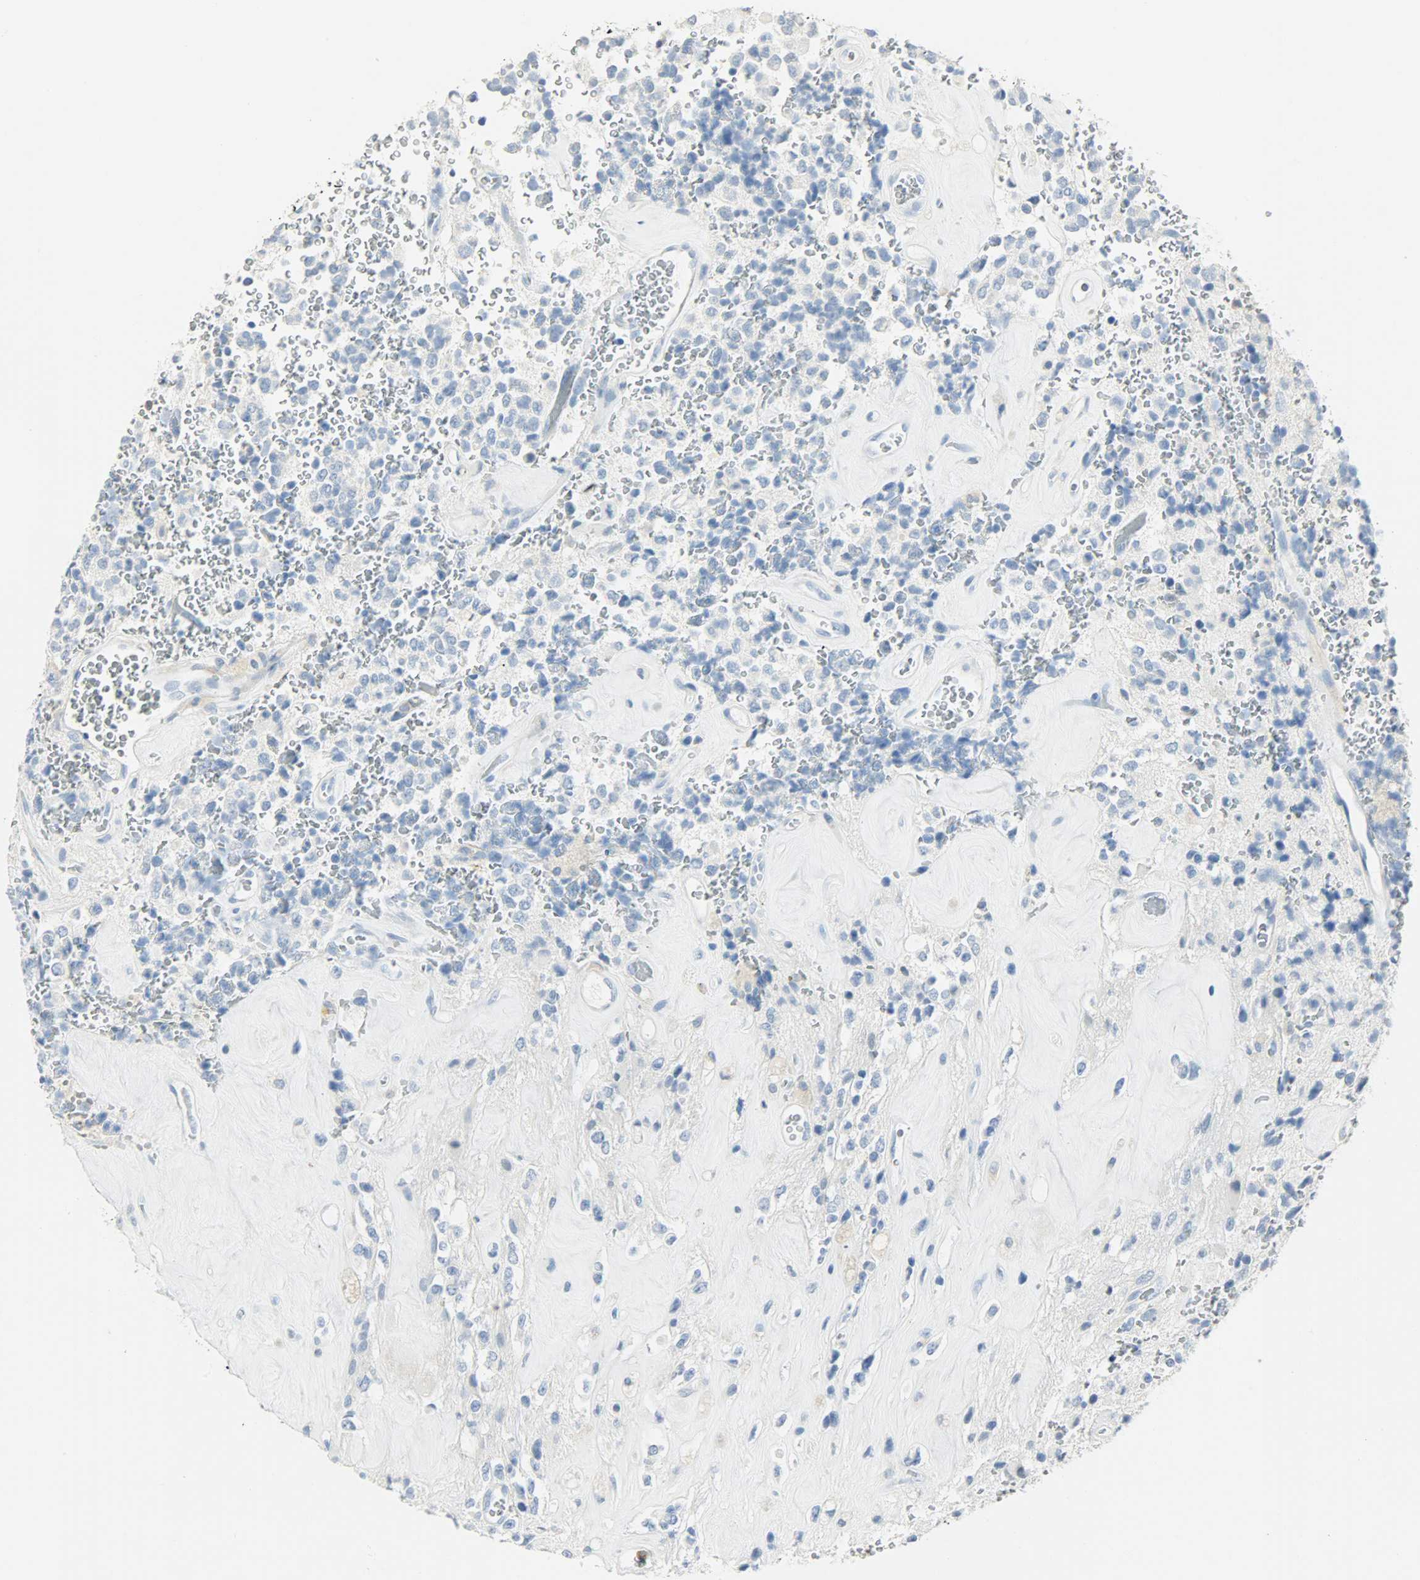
{"staining": {"intensity": "negative", "quantity": "none", "location": "none"}, "tissue": "glioma", "cell_type": "Tumor cells", "image_type": "cancer", "snomed": [{"axis": "morphology", "description": "Glioma, malignant, High grade"}, {"axis": "topography", "description": "pancreas cauda"}], "caption": "High magnification brightfield microscopy of glioma stained with DAB (3,3'-diaminobenzidine) (brown) and counterstained with hematoxylin (blue): tumor cells show no significant staining.", "gene": "PTPN6", "patient": {"sex": "male", "age": 60}}